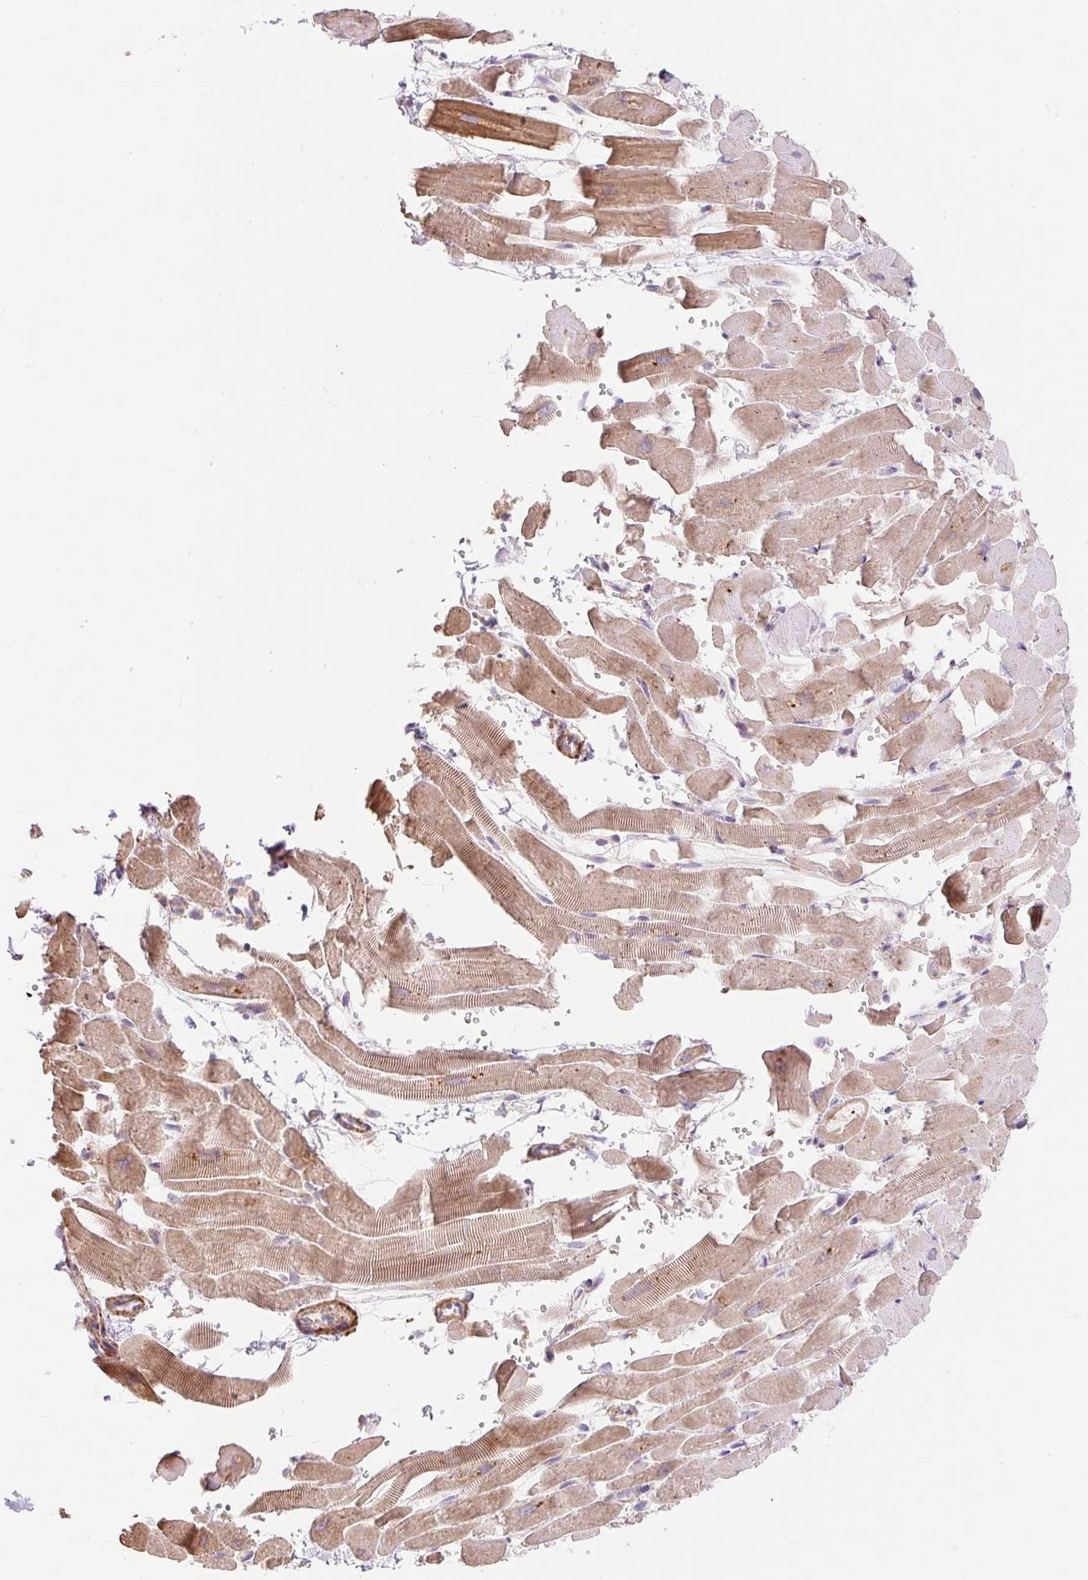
{"staining": {"intensity": "moderate", "quantity": ">75%", "location": "cytoplasmic/membranous"}, "tissue": "heart muscle", "cell_type": "Cardiomyocytes", "image_type": "normal", "snomed": [{"axis": "morphology", "description": "Normal tissue, NOS"}, {"axis": "topography", "description": "Heart"}], "caption": "Immunohistochemical staining of unremarkable human heart muscle demonstrates medium levels of moderate cytoplasmic/membranous positivity in approximately >75% of cardiomyocytes.", "gene": "EMC10", "patient": {"sex": "male", "age": 37}}